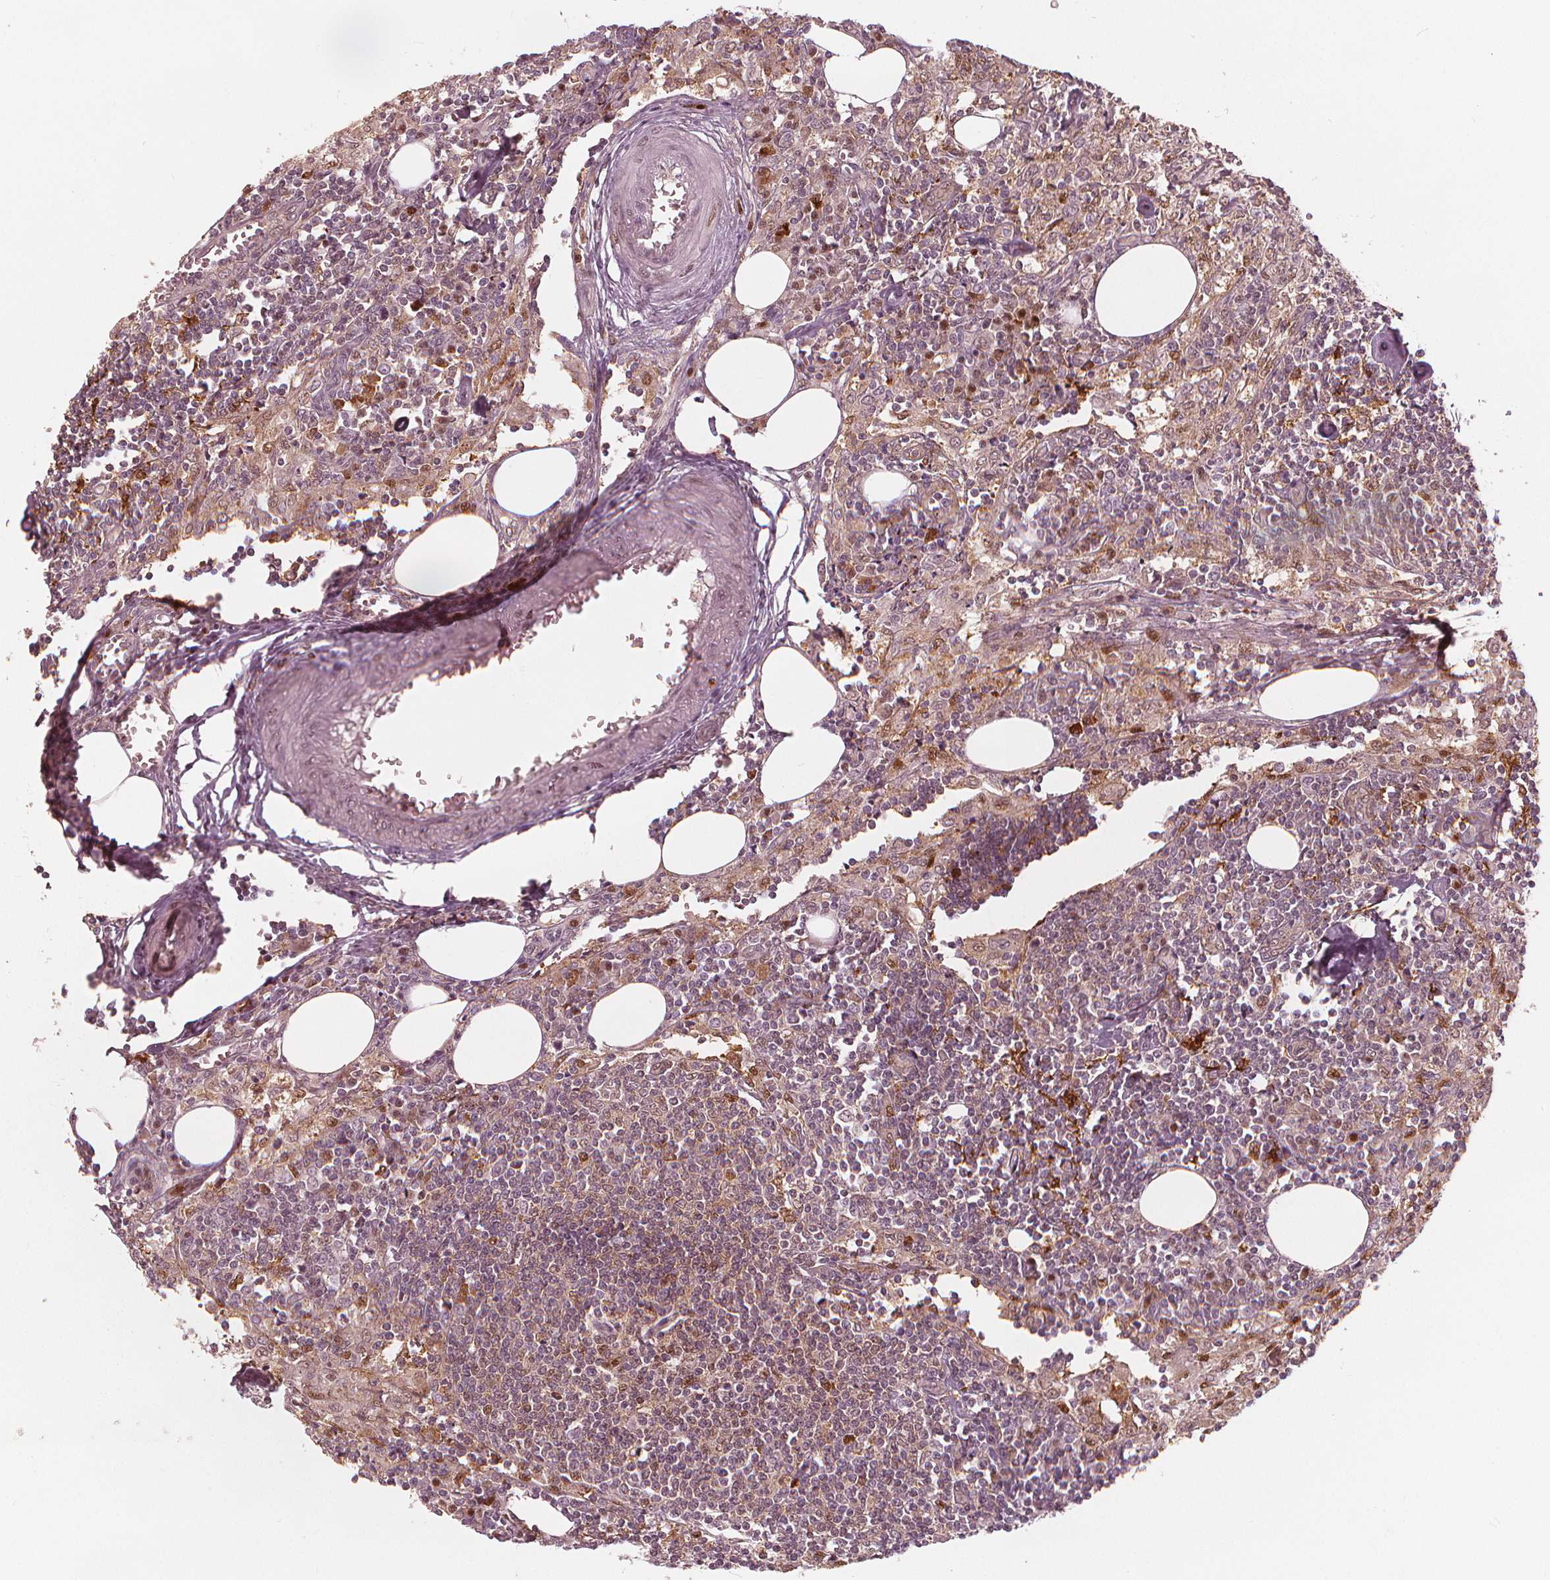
{"staining": {"intensity": "moderate", "quantity": ">75%", "location": "cytoplasmic/membranous,nuclear"}, "tissue": "lymph node", "cell_type": "Germinal center cells", "image_type": "normal", "snomed": [{"axis": "morphology", "description": "Normal tissue, NOS"}, {"axis": "topography", "description": "Lymph node"}], "caption": "Brown immunohistochemical staining in normal human lymph node reveals moderate cytoplasmic/membranous,nuclear expression in approximately >75% of germinal center cells. (brown staining indicates protein expression, while blue staining denotes nuclei).", "gene": "SQSTM1", "patient": {"sex": "male", "age": 55}}